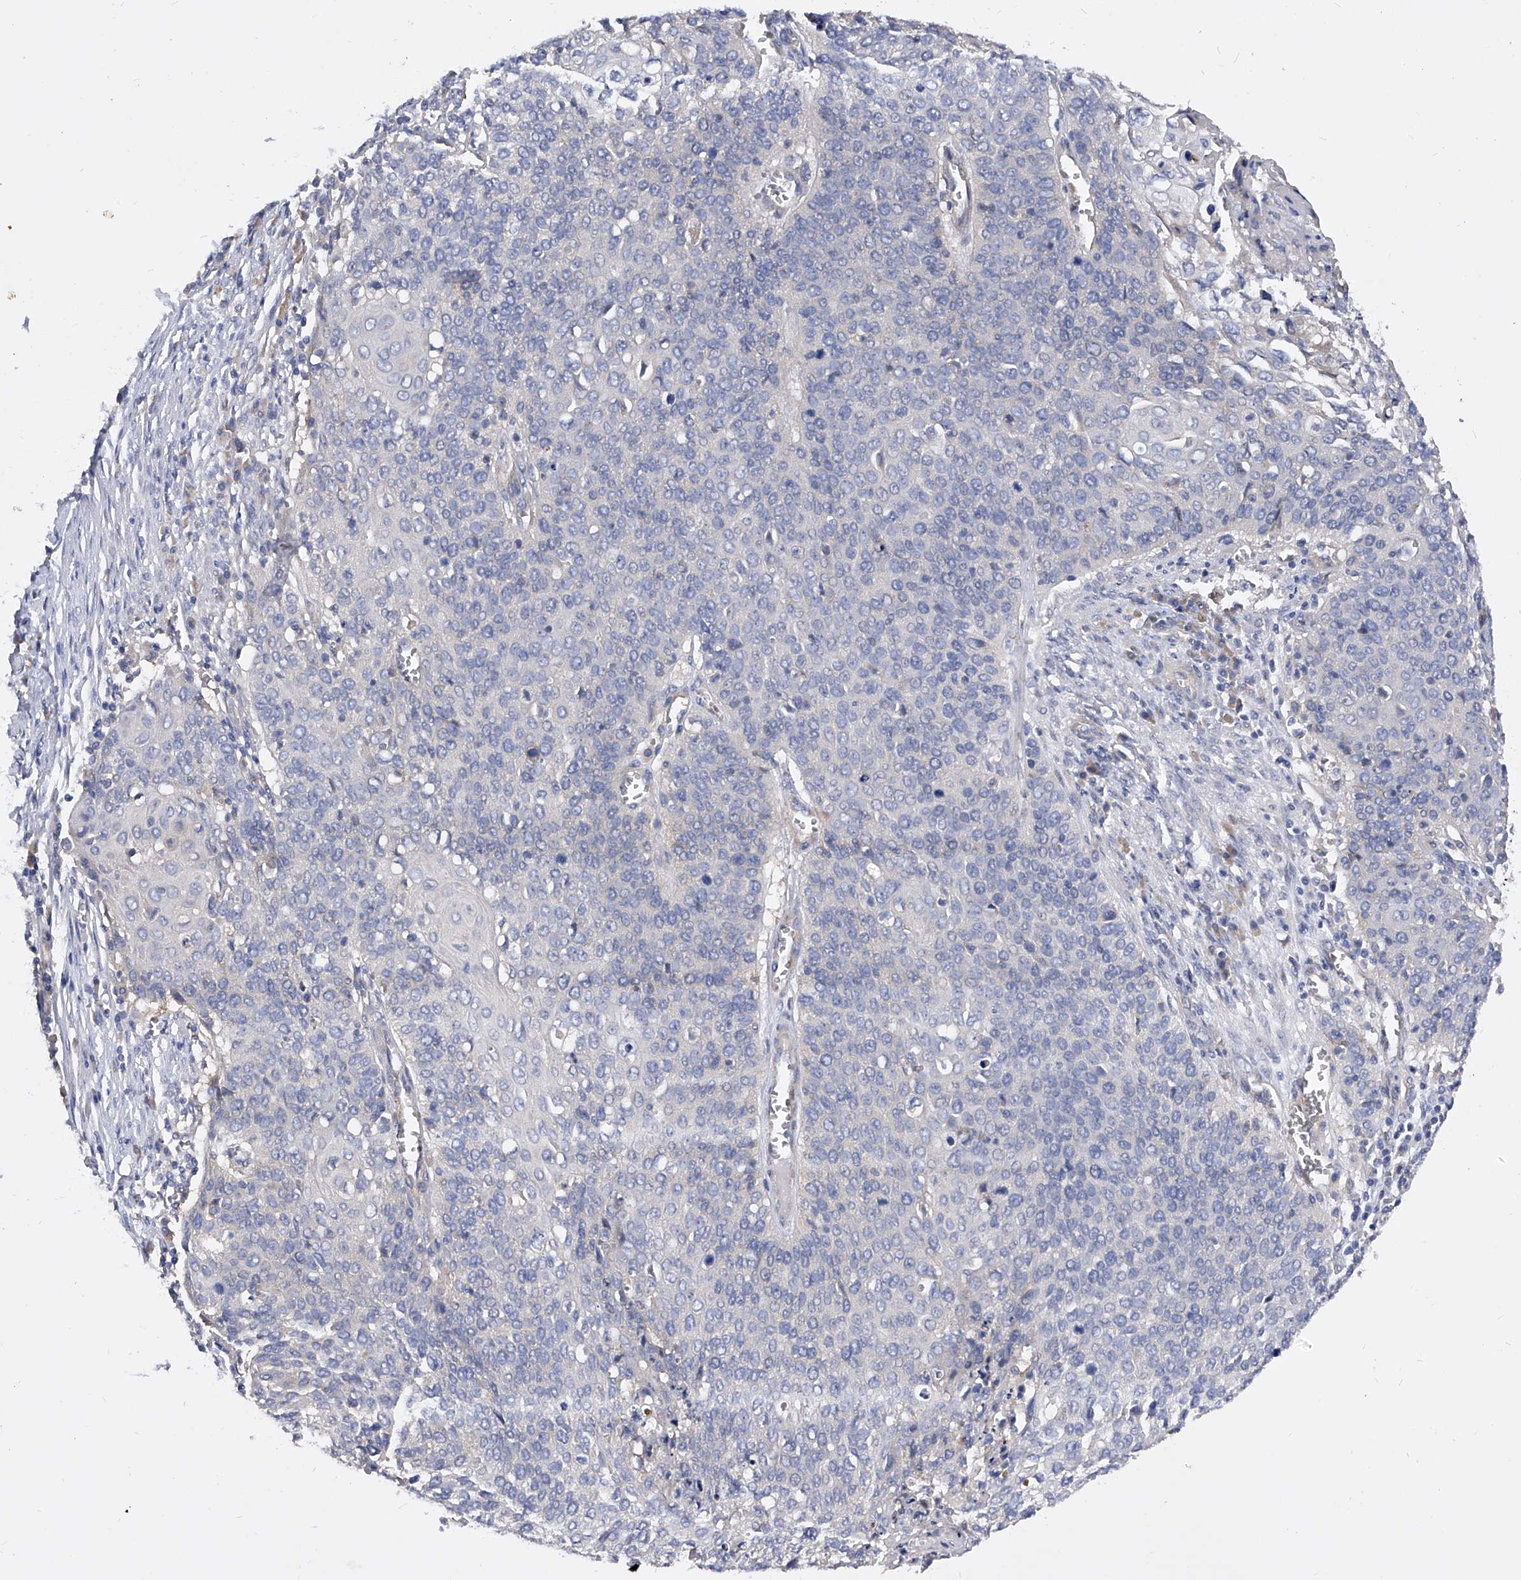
{"staining": {"intensity": "negative", "quantity": "none", "location": "none"}, "tissue": "cervical cancer", "cell_type": "Tumor cells", "image_type": "cancer", "snomed": [{"axis": "morphology", "description": "Squamous cell carcinoma, NOS"}, {"axis": "topography", "description": "Cervix"}], "caption": "This is a image of immunohistochemistry (IHC) staining of cervical cancer (squamous cell carcinoma), which shows no expression in tumor cells. (DAB (3,3'-diaminobenzidine) immunohistochemistry (IHC) visualized using brightfield microscopy, high magnification).", "gene": "PPP5C", "patient": {"sex": "female", "age": 39}}